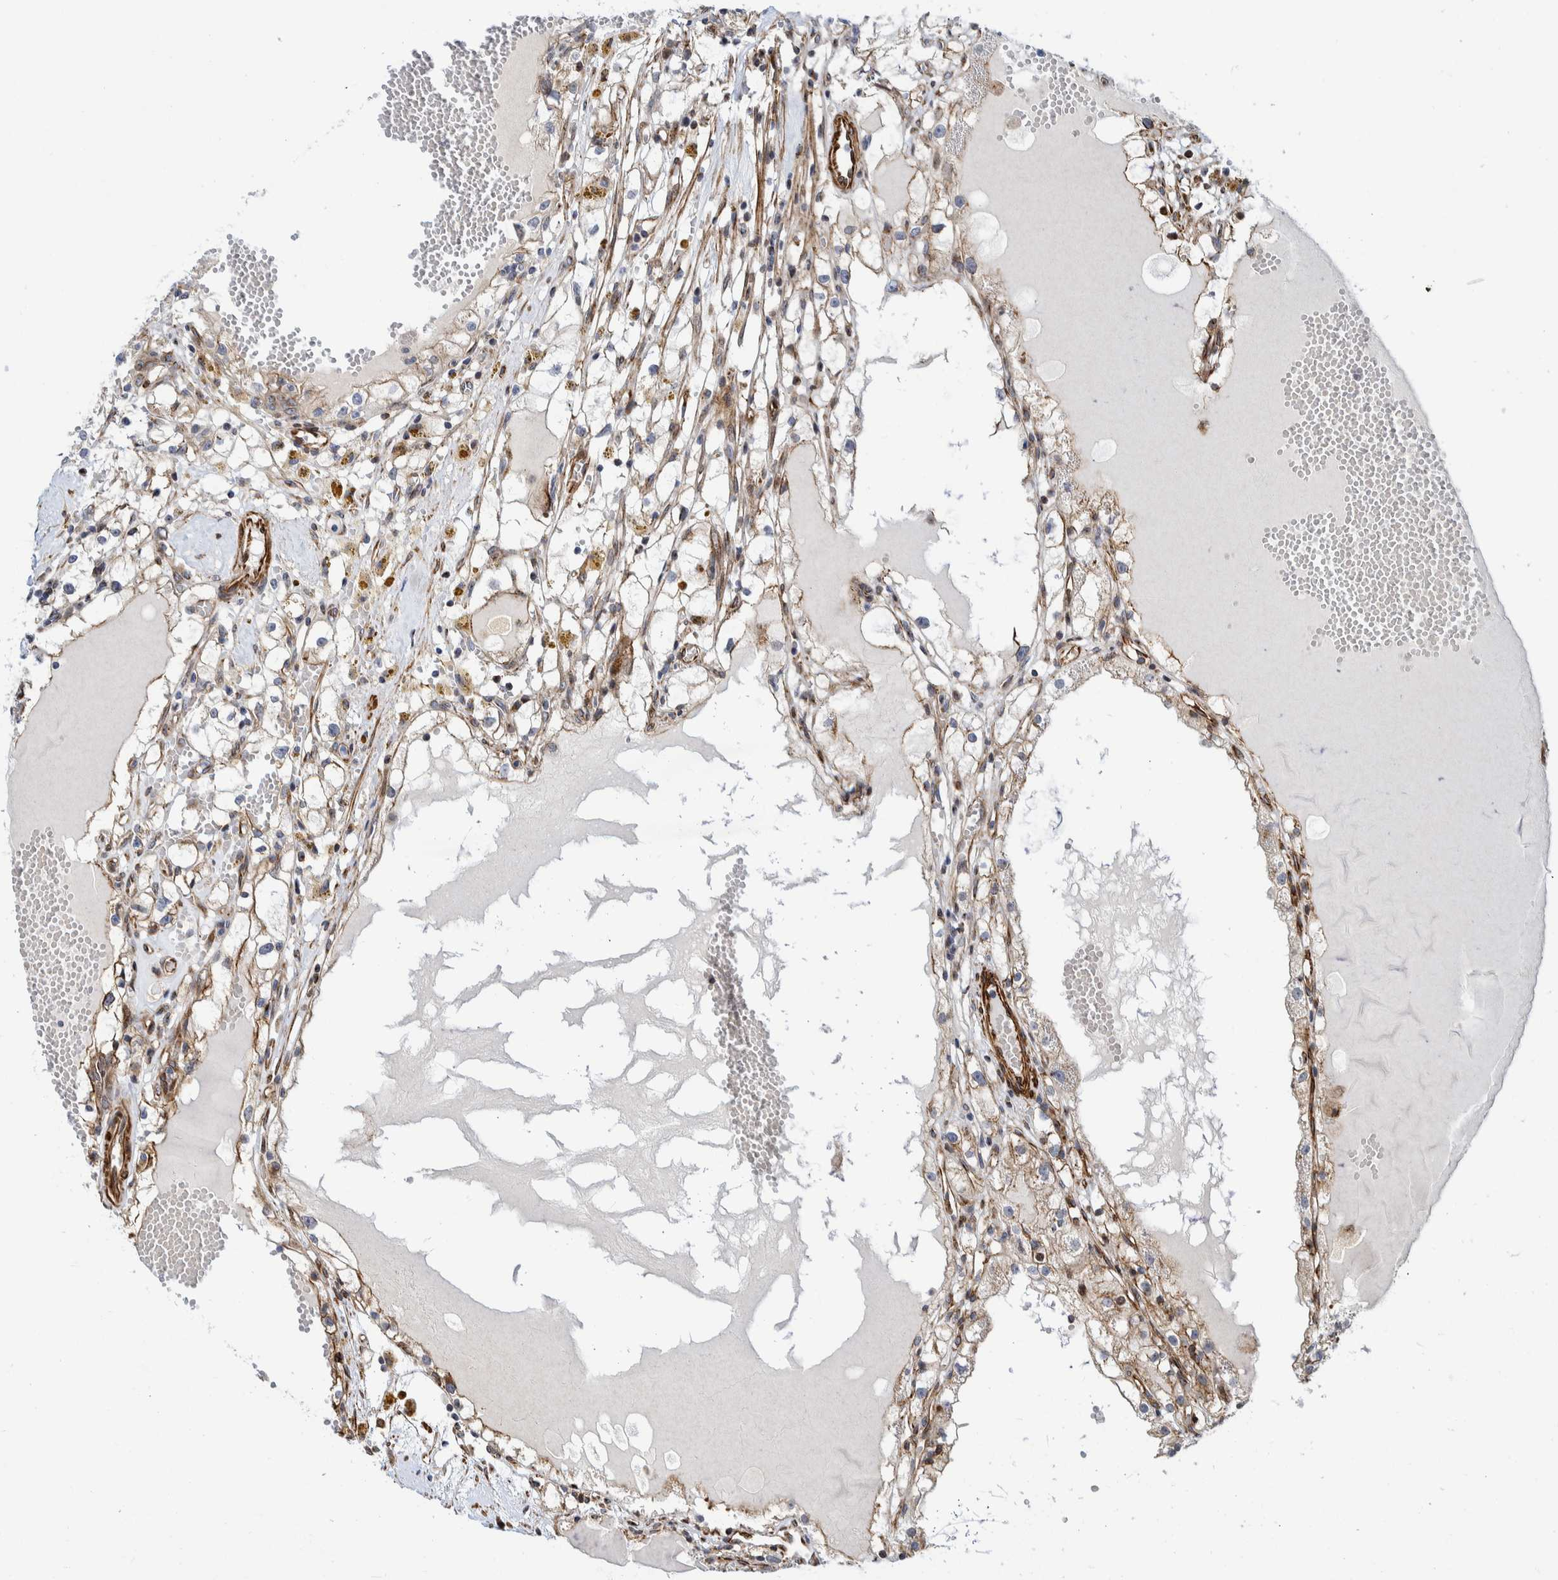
{"staining": {"intensity": "moderate", "quantity": "25%-75%", "location": "cytoplasmic/membranous"}, "tissue": "renal cancer", "cell_type": "Tumor cells", "image_type": "cancer", "snomed": [{"axis": "morphology", "description": "Adenocarcinoma, NOS"}, {"axis": "topography", "description": "Kidney"}], "caption": "This histopathology image exhibits IHC staining of human renal cancer (adenocarcinoma), with medium moderate cytoplasmic/membranous positivity in about 25%-75% of tumor cells.", "gene": "CCDC57", "patient": {"sex": "male", "age": 56}}